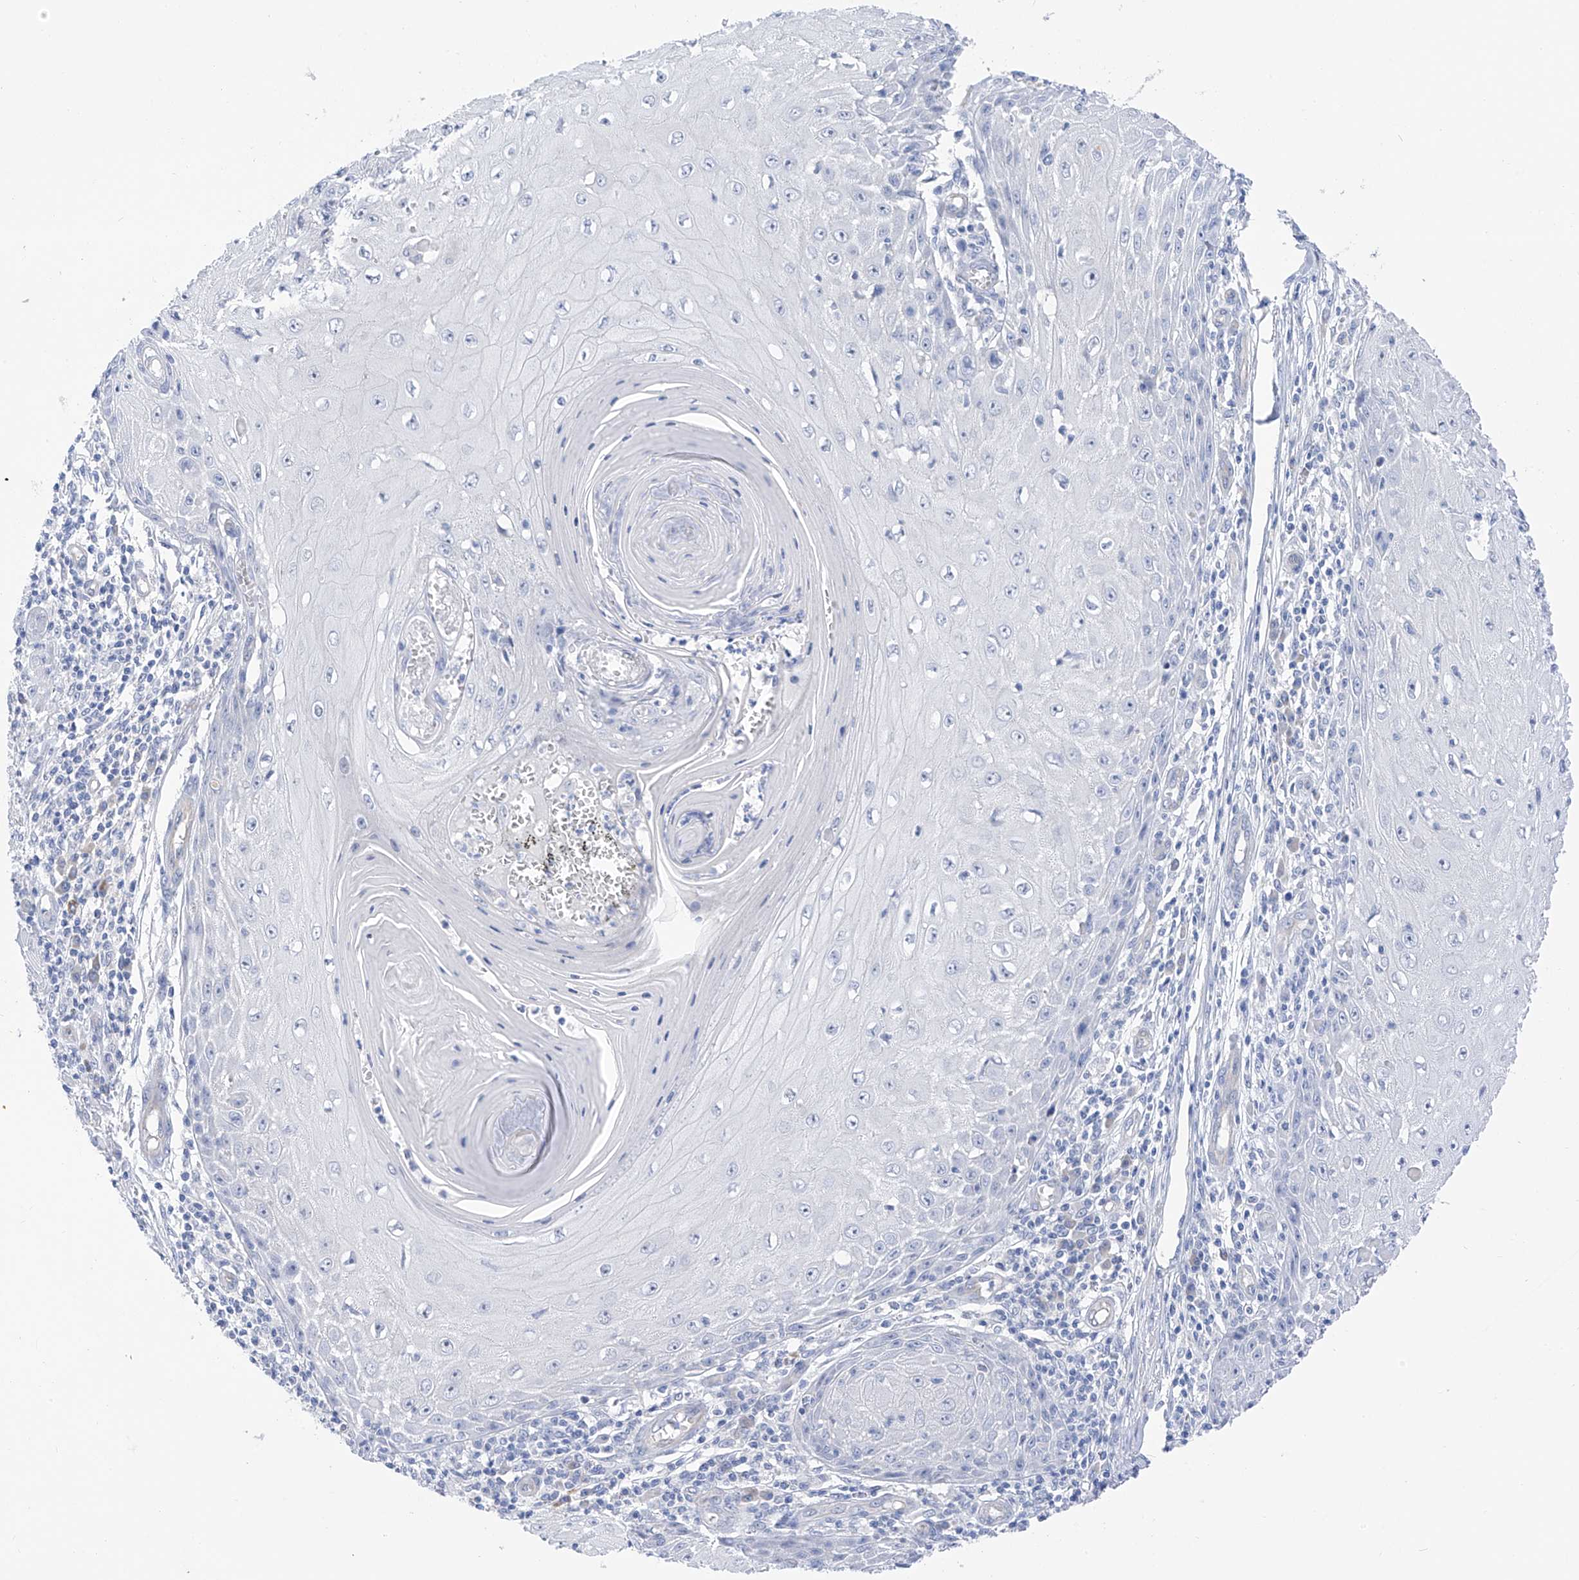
{"staining": {"intensity": "negative", "quantity": "none", "location": "none"}, "tissue": "skin cancer", "cell_type": "Tumor cells", "image_type": "cancer", "snomed": [{"axis": "morphology", "description": "Squamous cell carcinoma, NOS"}, {"axis": "topography", "description": "Skin"}], "caption": "Human skin cancer (squamous cell carcinoma) stained for a protein using immunohistochemistry (IHC) exhibits no staining in tumor cells.", "gene": "PIK3C2B", "patient": {"sex": "female", "age": 73}}